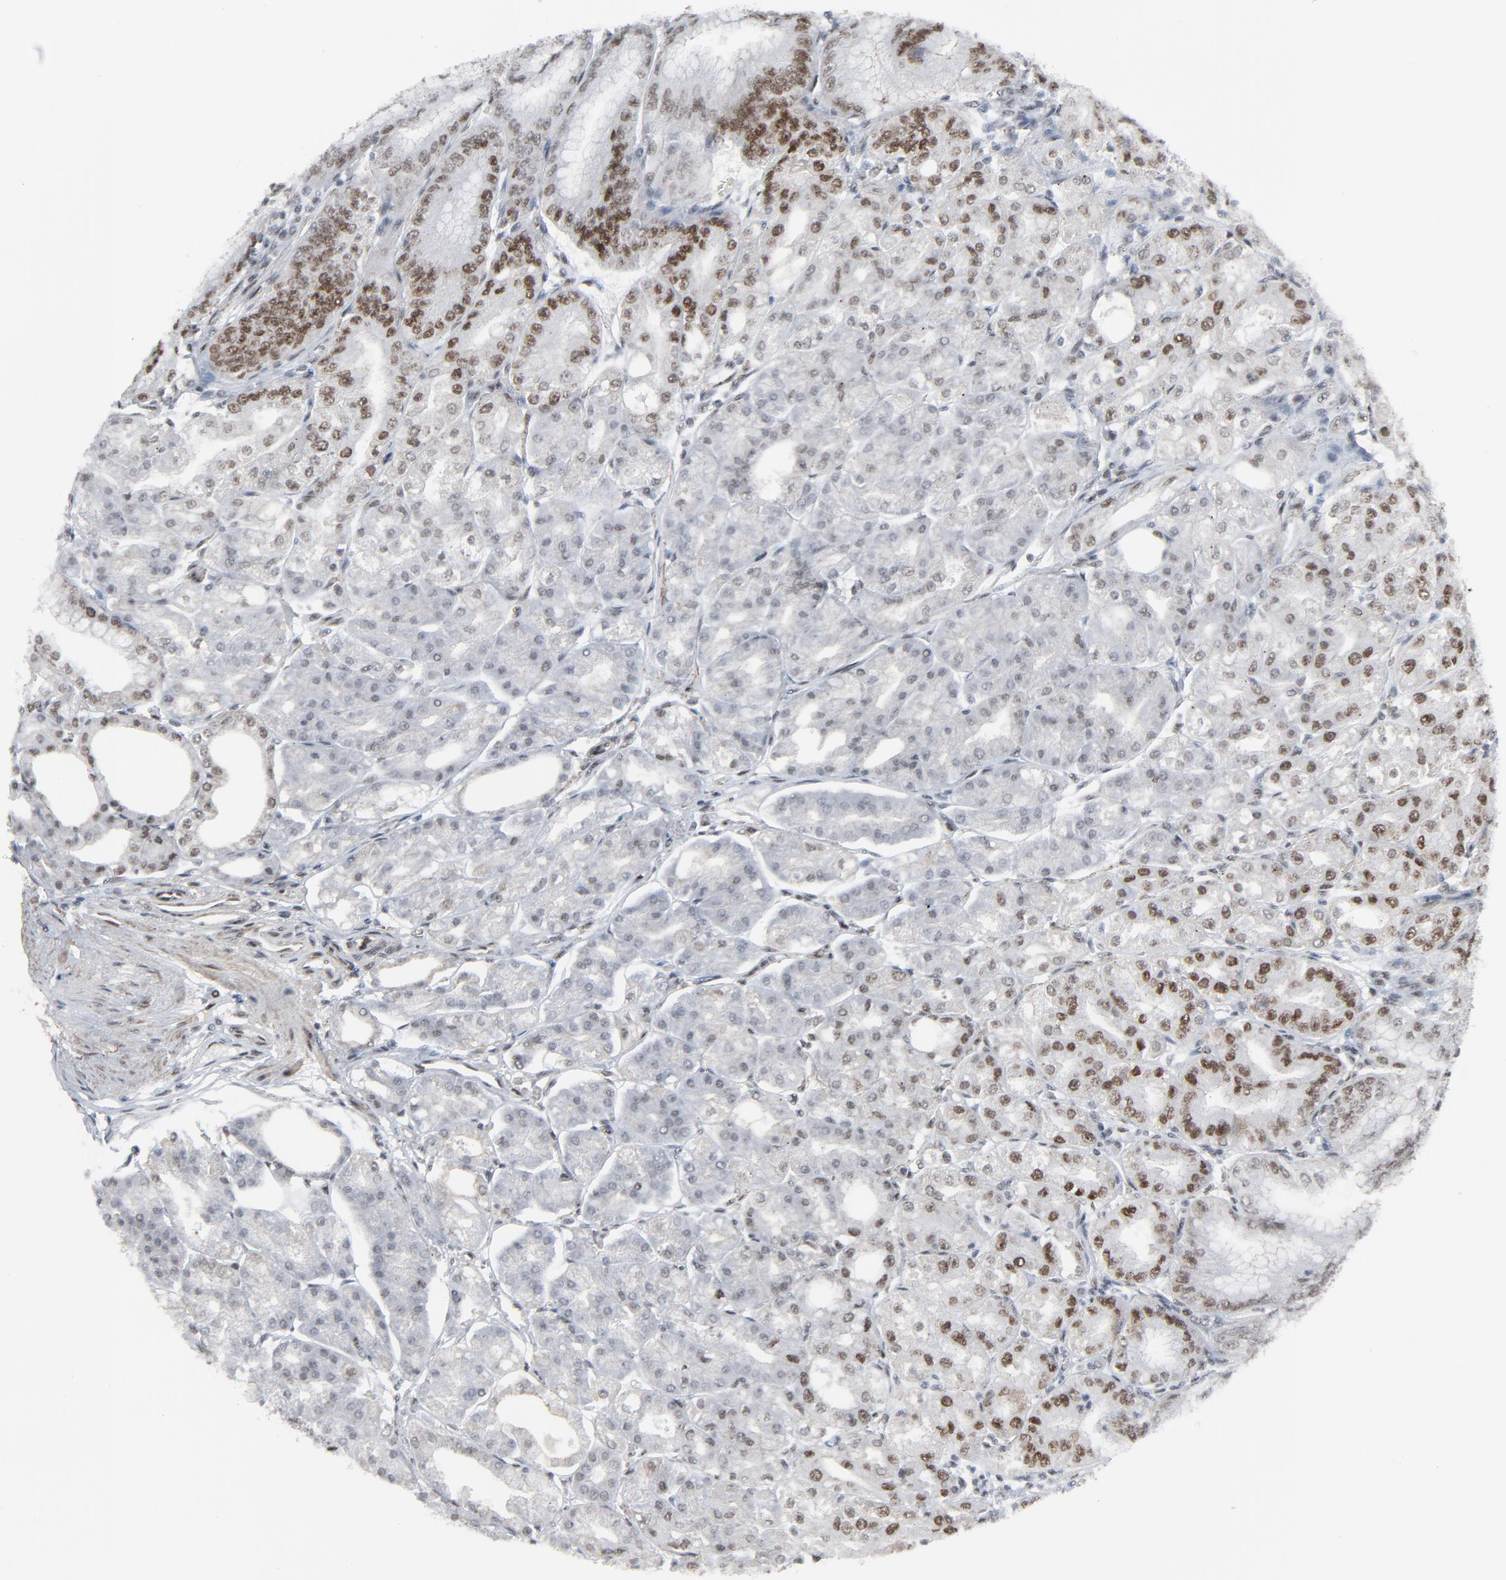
{"staining": {"intensity": "moderate", "quantity": "25%-75%", "location": "nuclear"}, "tissue": "stomach", "cell_type": "Glandular cells", "image_type": "normal", "snomed": [{"axis": "morphology", "description": "Normal tissue, NOS"}, {"axis": "topography", "description": "Stomach, lower"}], "caption": "IHC (DAB (3,3'-diaminobenzidine)) staining of normal human stomach shows moderate nuclear protein positivity in about 25%-75% of glandular cells.", "gene": "FBXO28", "patient": {"sex": "male", "age": 71}}